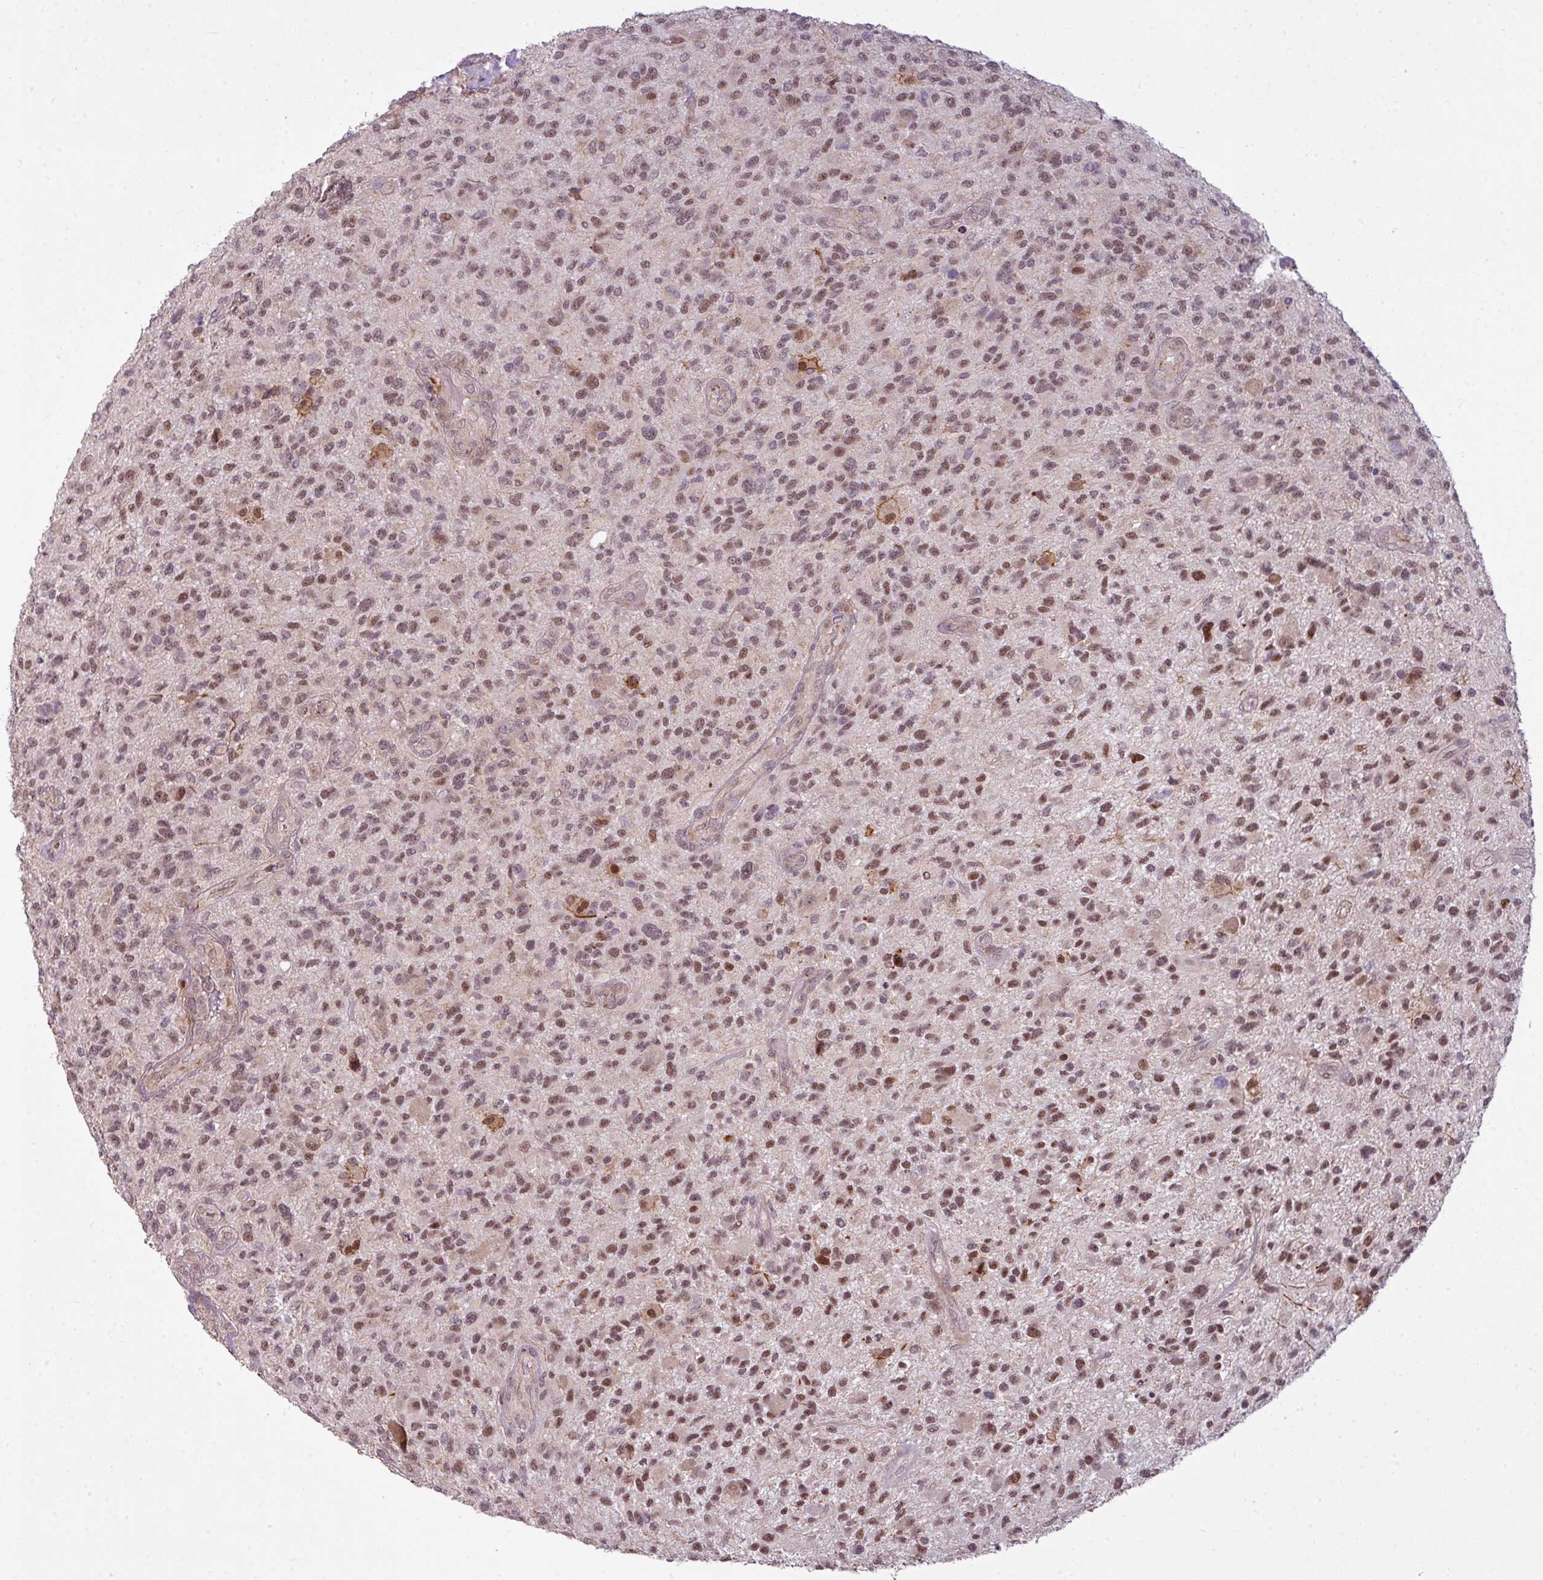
{"staining": {"intensity": "moderate", "quantity": ">75%", "location": "nuclear"}, "tissue": "glioma", "cell_type": "Tumor cells", "image_type": "cancer", "snomed": [{"axis": "morphology", "description": "Glioma, malignant, High grade"}, {"axis": "topography", "description": "Brain"}], "caption": "Moderate nuclear expression for a protein is present in approximately >75% of tumor cells of malignant glioma (high-grade) using immunohistochemistry.", "gene": "ZC2HC1C", "patient": {"sex": "male", "age": 47}}